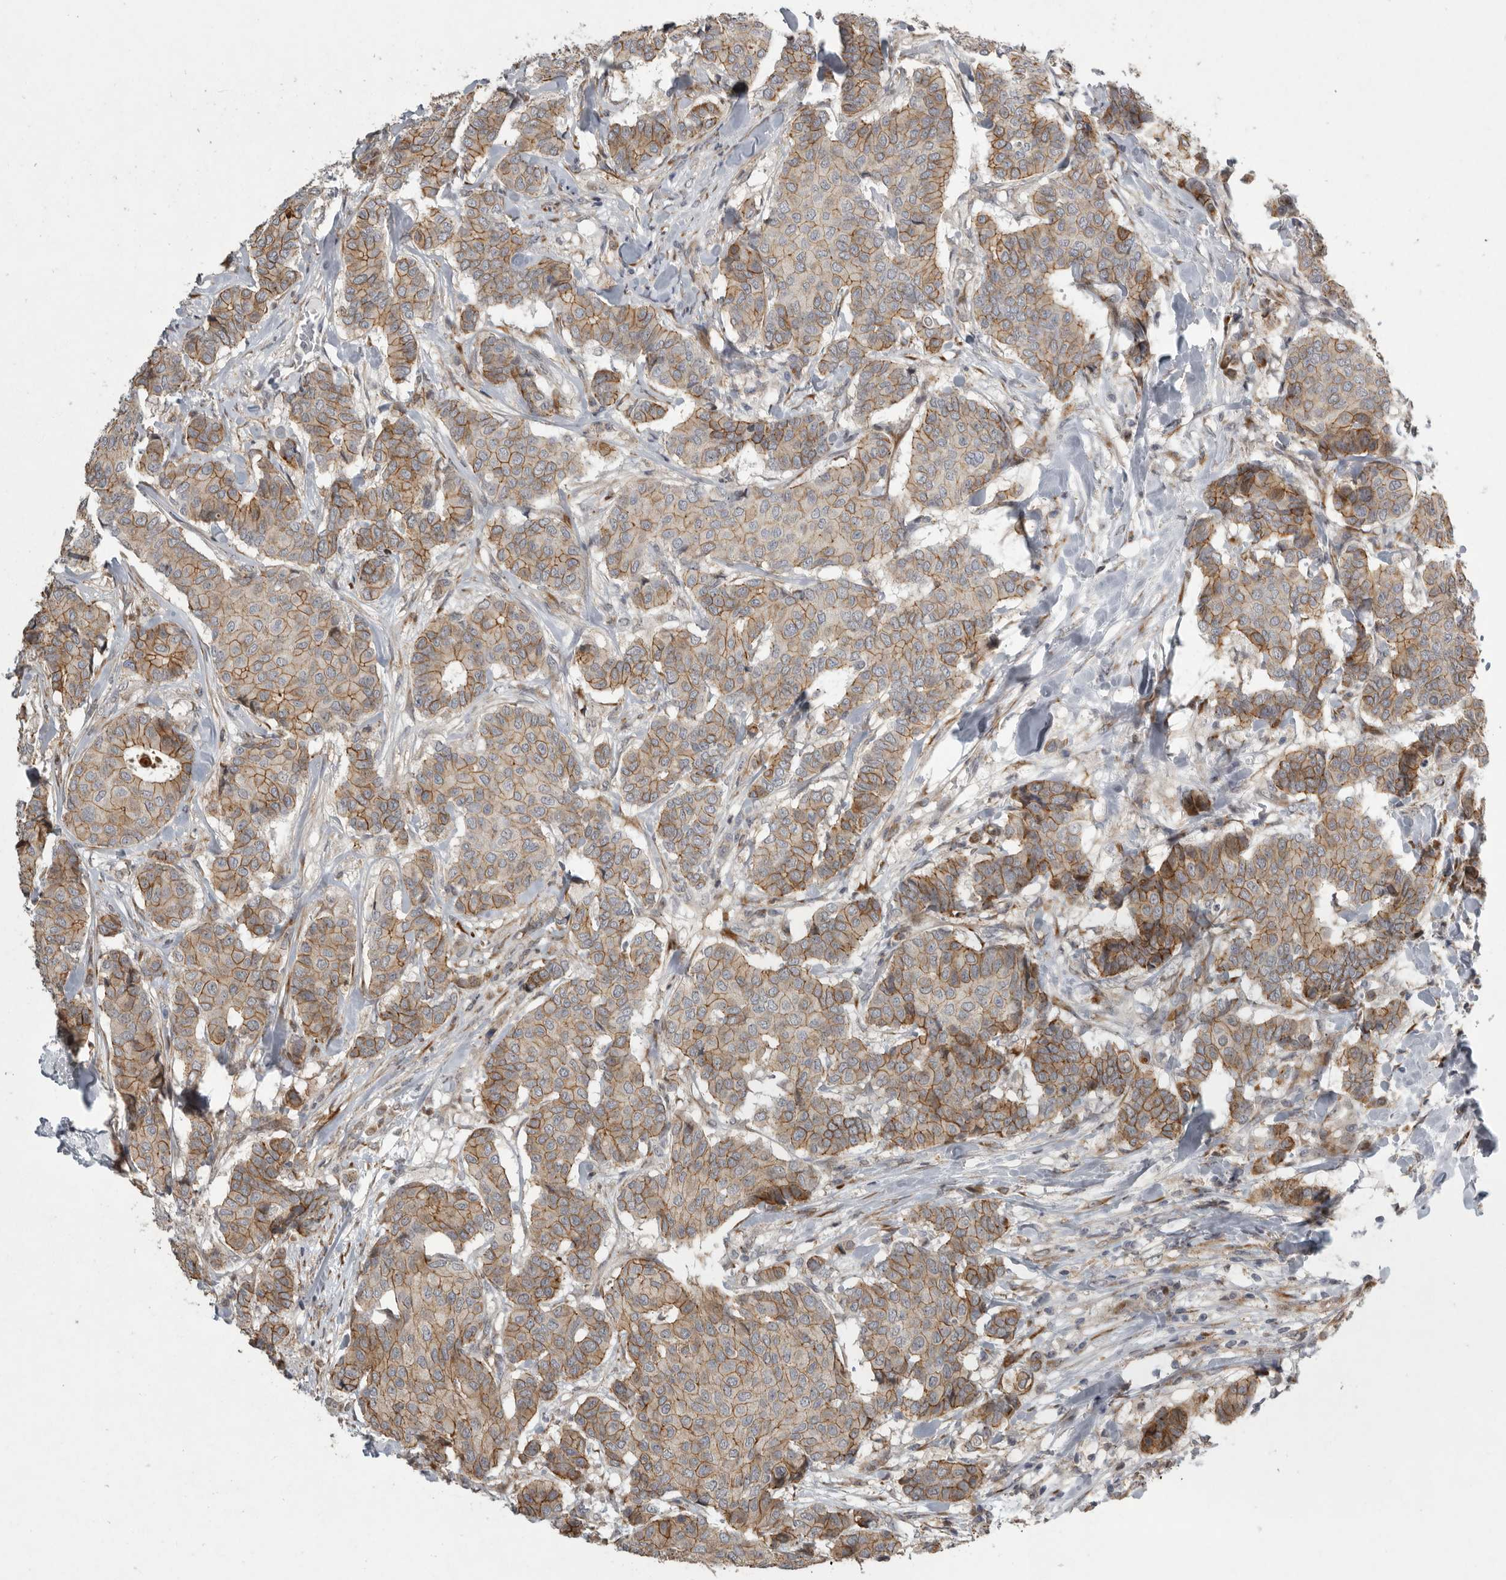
{"staining": {"intensity": "moderate", "quantity": ">75%", "location": "cytoplasmic/membranous"}, "tissue": "breast cancer", "cell_type": "Tumor cells", "image_type": "cancer", "snomed": [{"axis": "morphology", "description": "Duct carcinoma"}, {"axis": "topography", "description": "Breast"}], "caption": "Moderate cytoplasmic/membranous expression for a protein is identified in about >75% of tumor cells of breast cancer (infiltrating ductal carcinoma) using immunohistochemistry.", "gene": "MPDZ", "patient": {"sex": "female", "age": 75}}